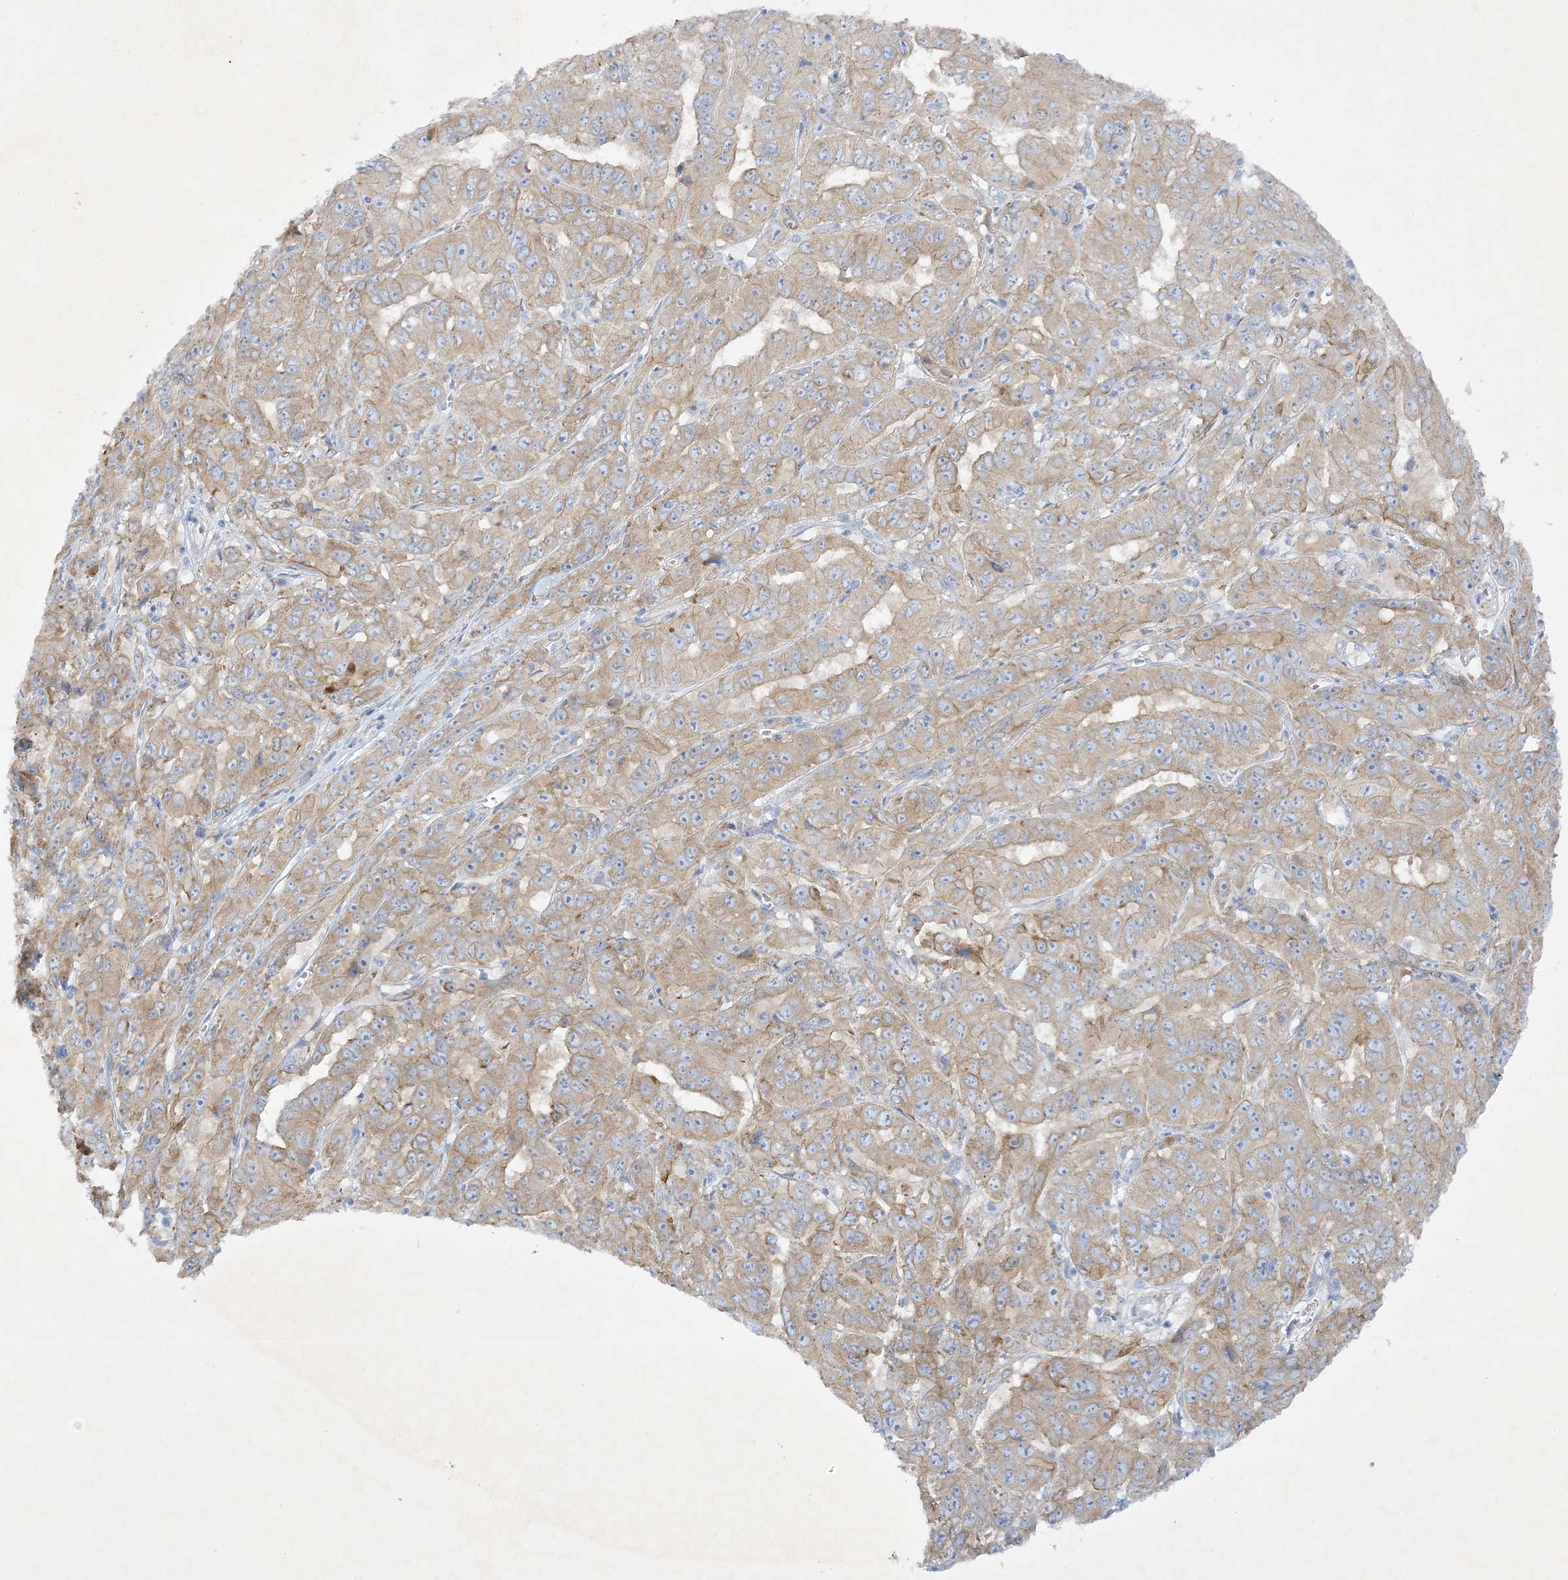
{"staining": {"intensity": "moderate", "quantity": ">75%", "location": "cytoplasmic/membranous"}, "tissue": "pancreatic cancer", "cell_type": "Tumor cells", "image_type": "cancer", "snomed": [{"axis": "morphology", "description": "Adenocarcinoma, NOS"}, {"axis": "topography", "description": "Pancreas"}], "caption": "Protein expression analysis of pancreatic cancer (adenocarcinoma) demonstrates moderate cytoplasmic/membranous positivity in approximately >75% of tumor cells.", "gene": "FARSB", "patient": {"sex": "male", "age": 63}}